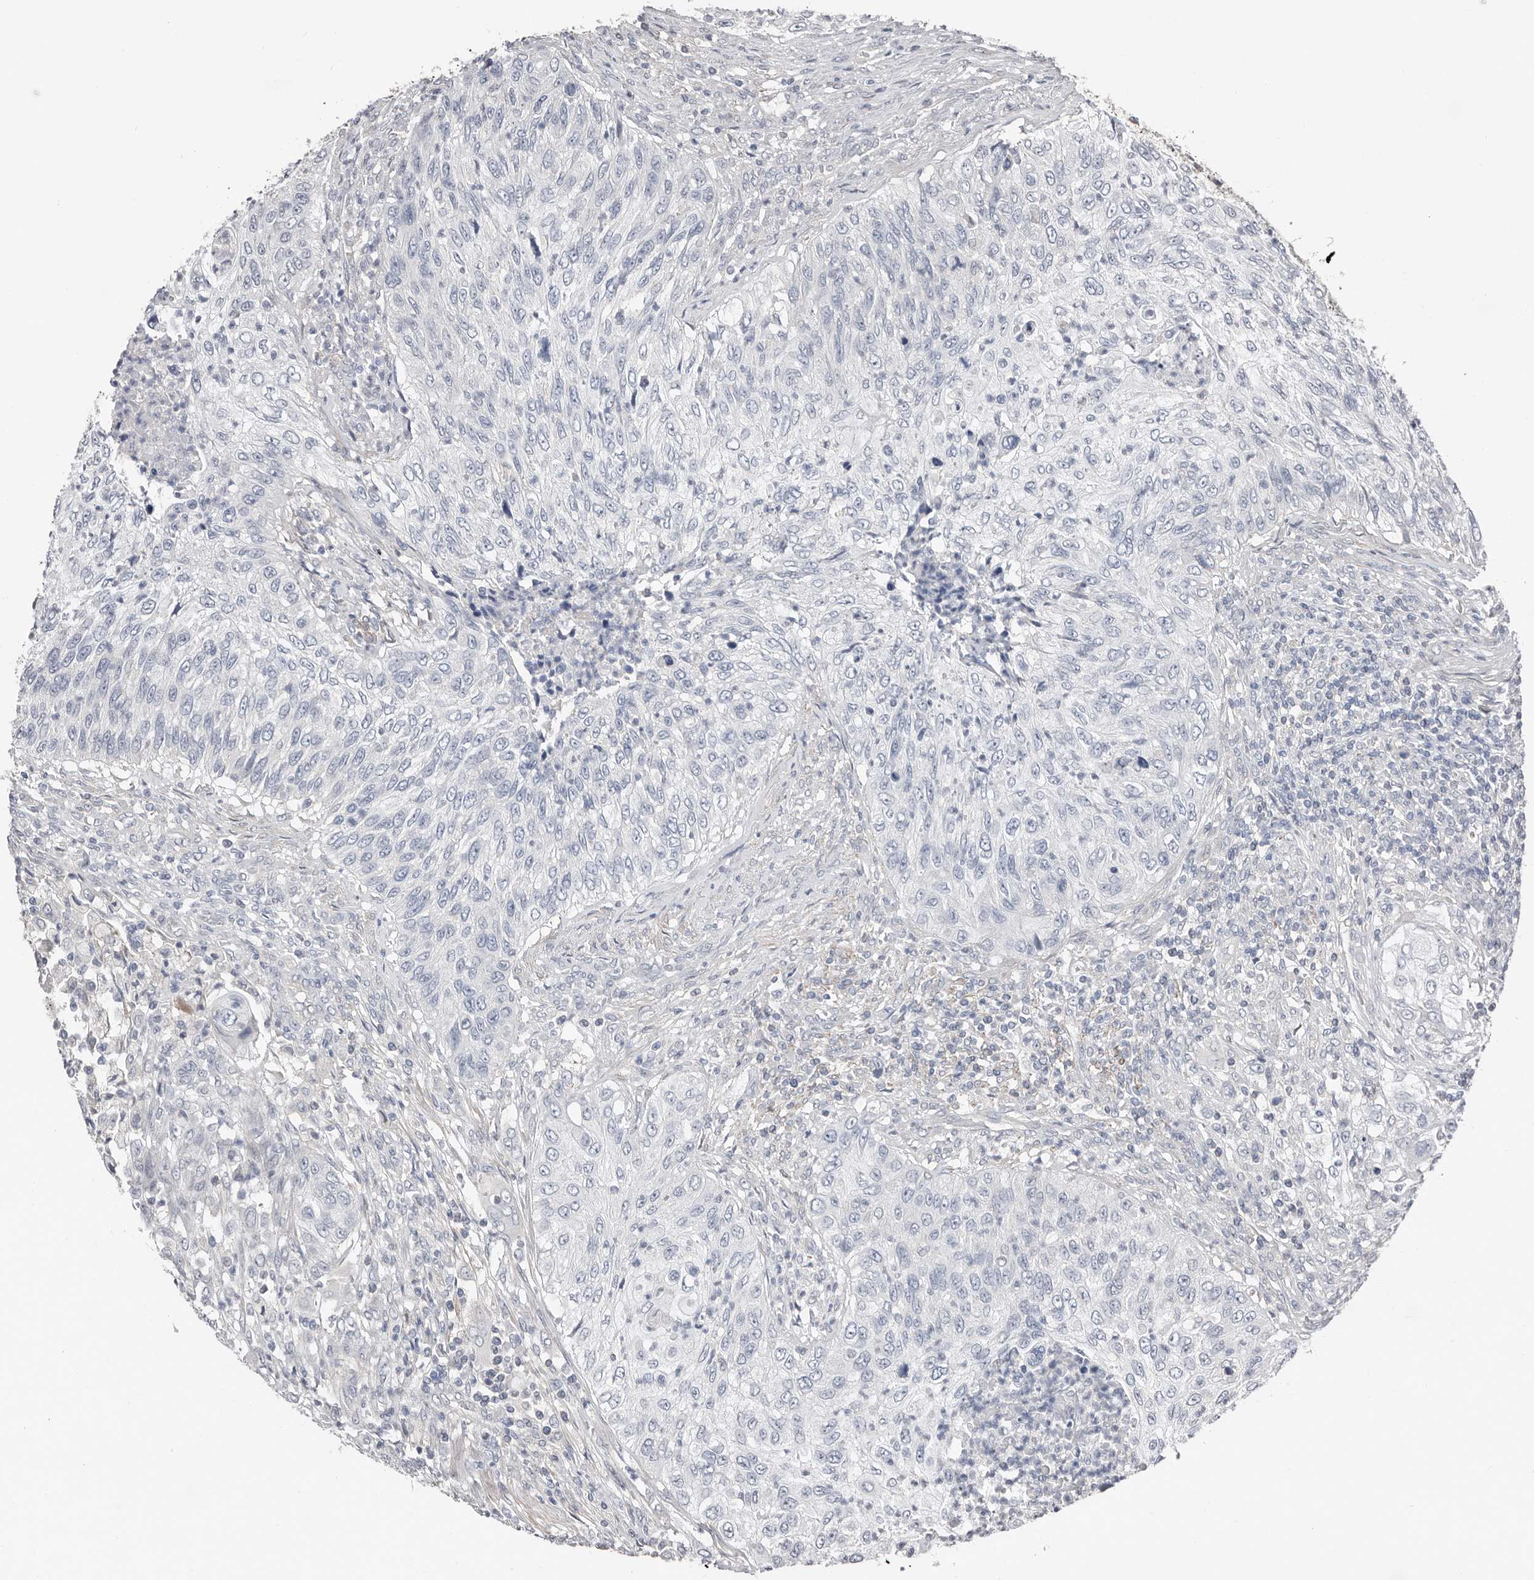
{"staining": {"intensity": "negative", "quantity": "none", "location": "none"}, "tissue": "urothelial cancer", "cell_type": "Tumor cells", "image_type": "cancer", "snomed": [{"axis": "morphology", "description": "Urothelial carcinoma, High grade"}, {"axis": "topography", "description": "Urinary bladder"}], "caption": "A micrograph of urothelial carcinoma (high-grade) stained for a protein exhibits no brown staining in tumor cells. Brightfield microscopy of immunohistochemistry stained with DAB (3,3'-diaminobenzidine) (brown) and hematoxylin (blue), captured at high magnification.", "gene": "ASRGL1", "patient": {"sex": "female", "age": 60}}